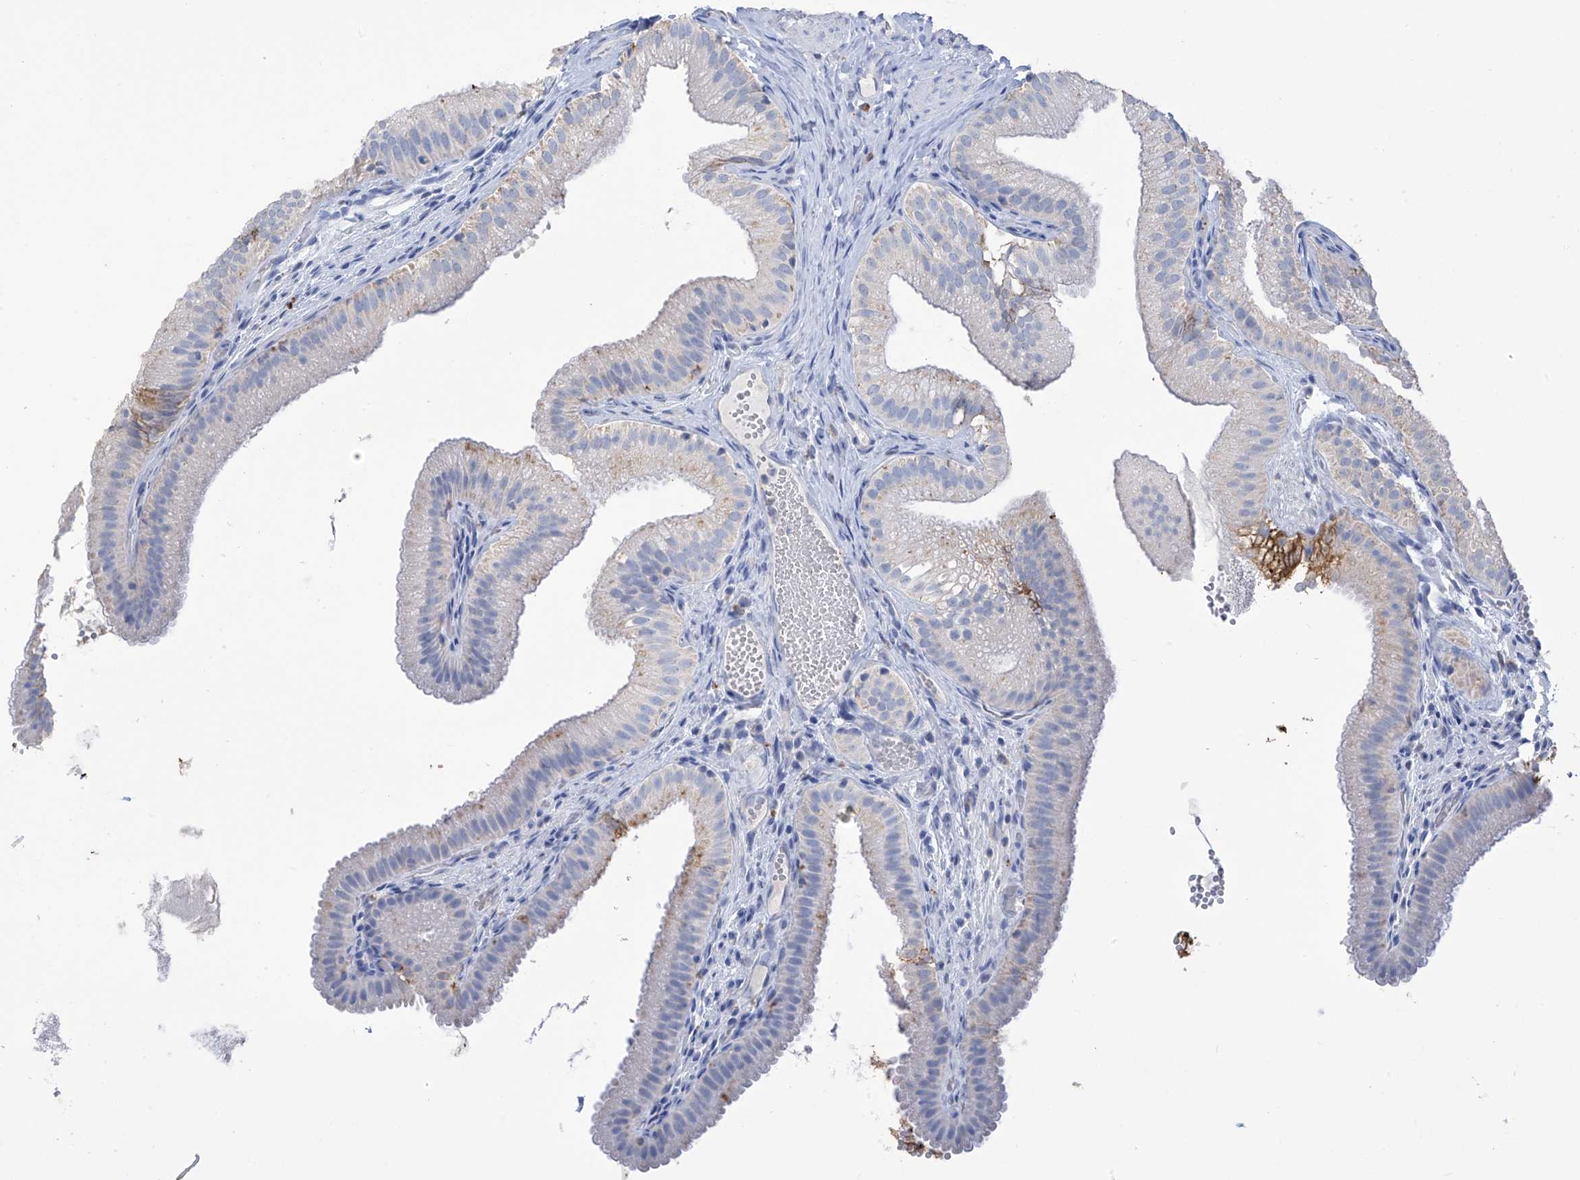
{"staining": {"intensity": "moderate", "quantity": "25%-75%", "location": "cytoplasmic/membranous"}, "tissue": "gallbladder", "cell_type": "Glandular cells", "image_type": "normal", "snomed": [{"axis": "morphology", "description": "Normal tissue, NOS"}, {"axis": "topography", "description": "Gallbladder"}], "caption": "Protein expression by immunohistochemistry (IHC) shows moderate cytoplasmic/membranous positivity in approximately 25%-75% of glandular cells in unremarkable gallbladder. (Stains: DAB (3,3'-diaminobenzidine) in brown, nuclei in blue, Microscopy: brightfield microscopy at high magnification).", "gene": "OGT", "patient": {"sex": "female", "age": 30}}